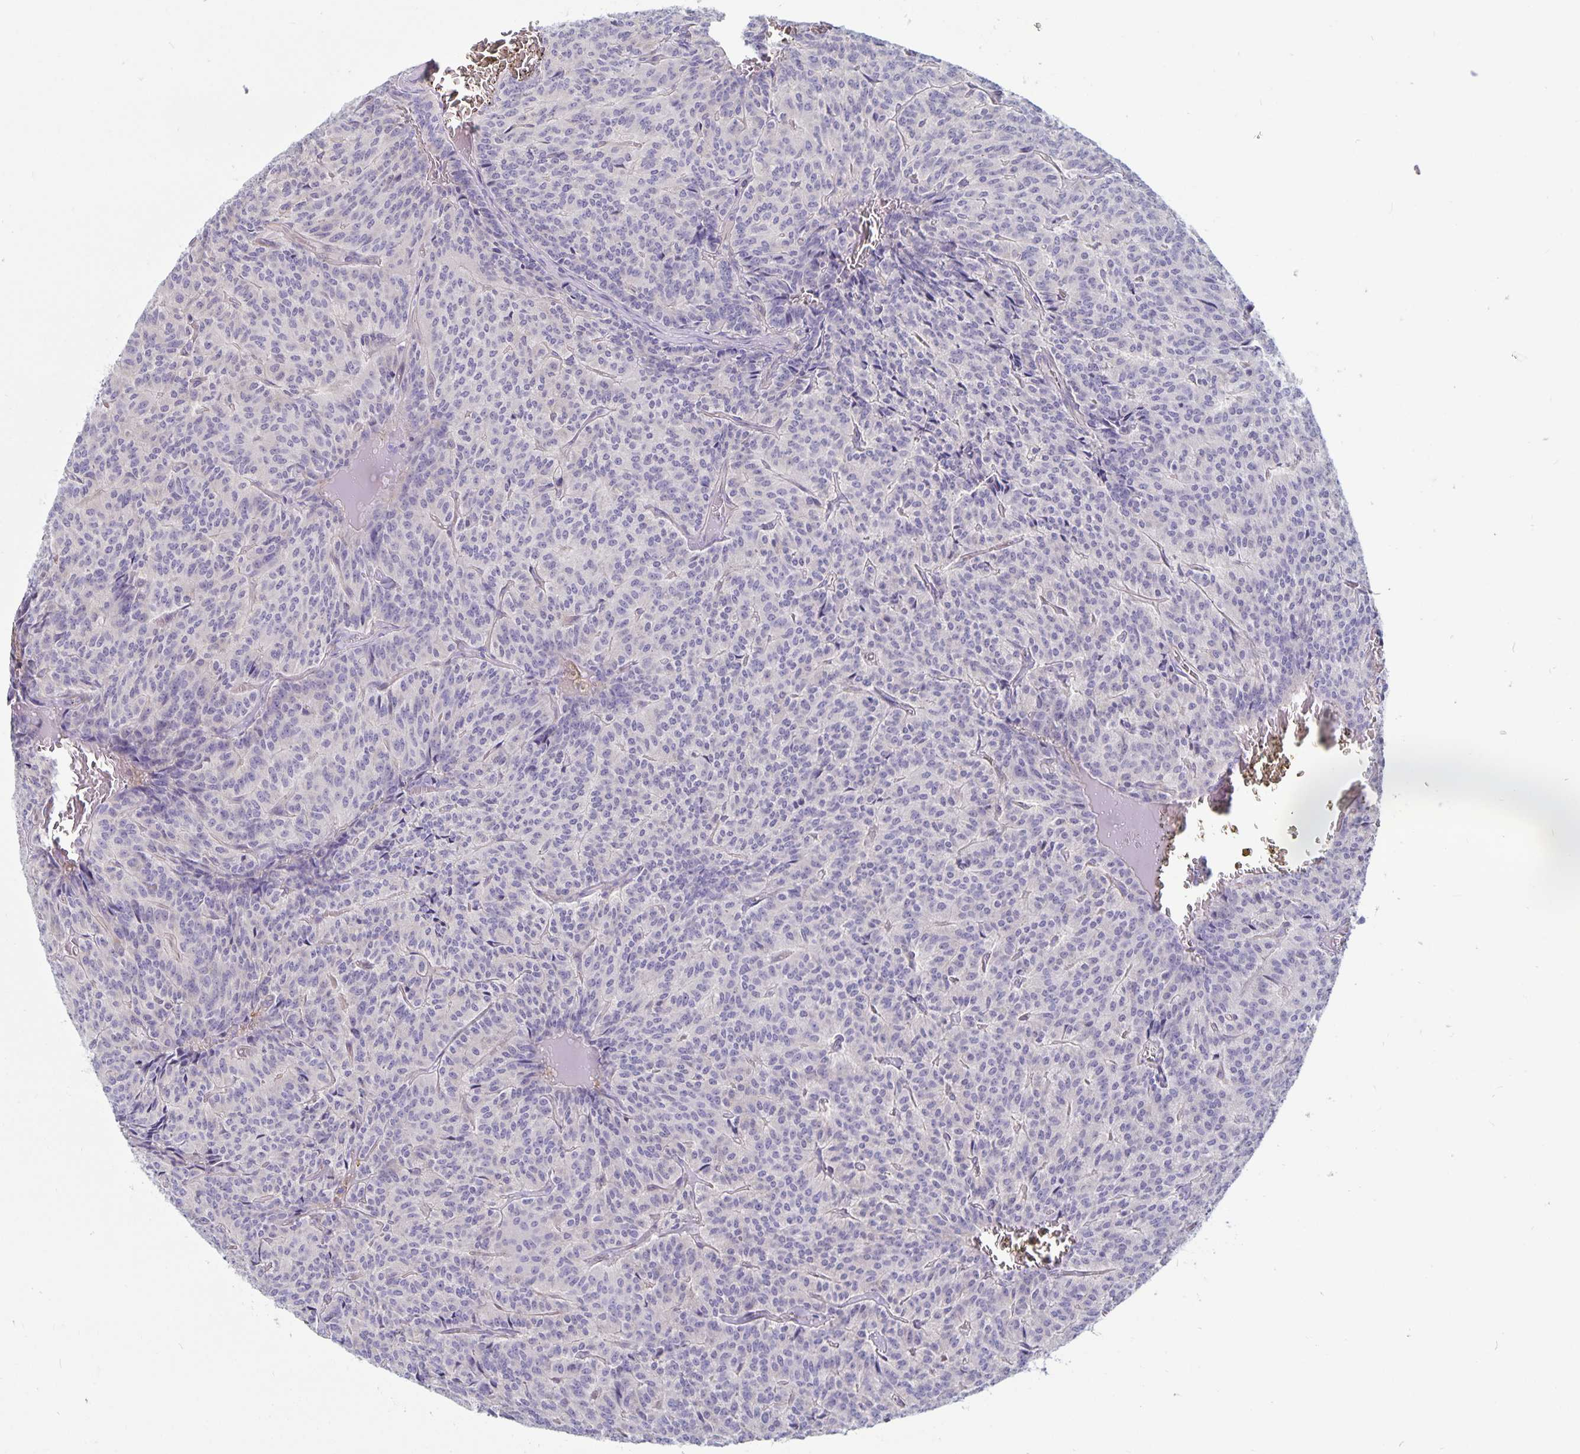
{"staining": {"intensity": "negative", "quantity": "none", "location": "none"}, "tissue": "carcinoid", "cell_type": "Tumor cells", "image_type": "cancer", "snomed": [{"axis": "morphology", "description": "Carcinoid, malignant, NOS"}, {"axis": "topography", "description": "Lung"}], "caption": "Tumor cells are negative for brown protein staining in carcinoid.", "gene": "PLCB3", "patient": {"sex": "male", "age": 70}}